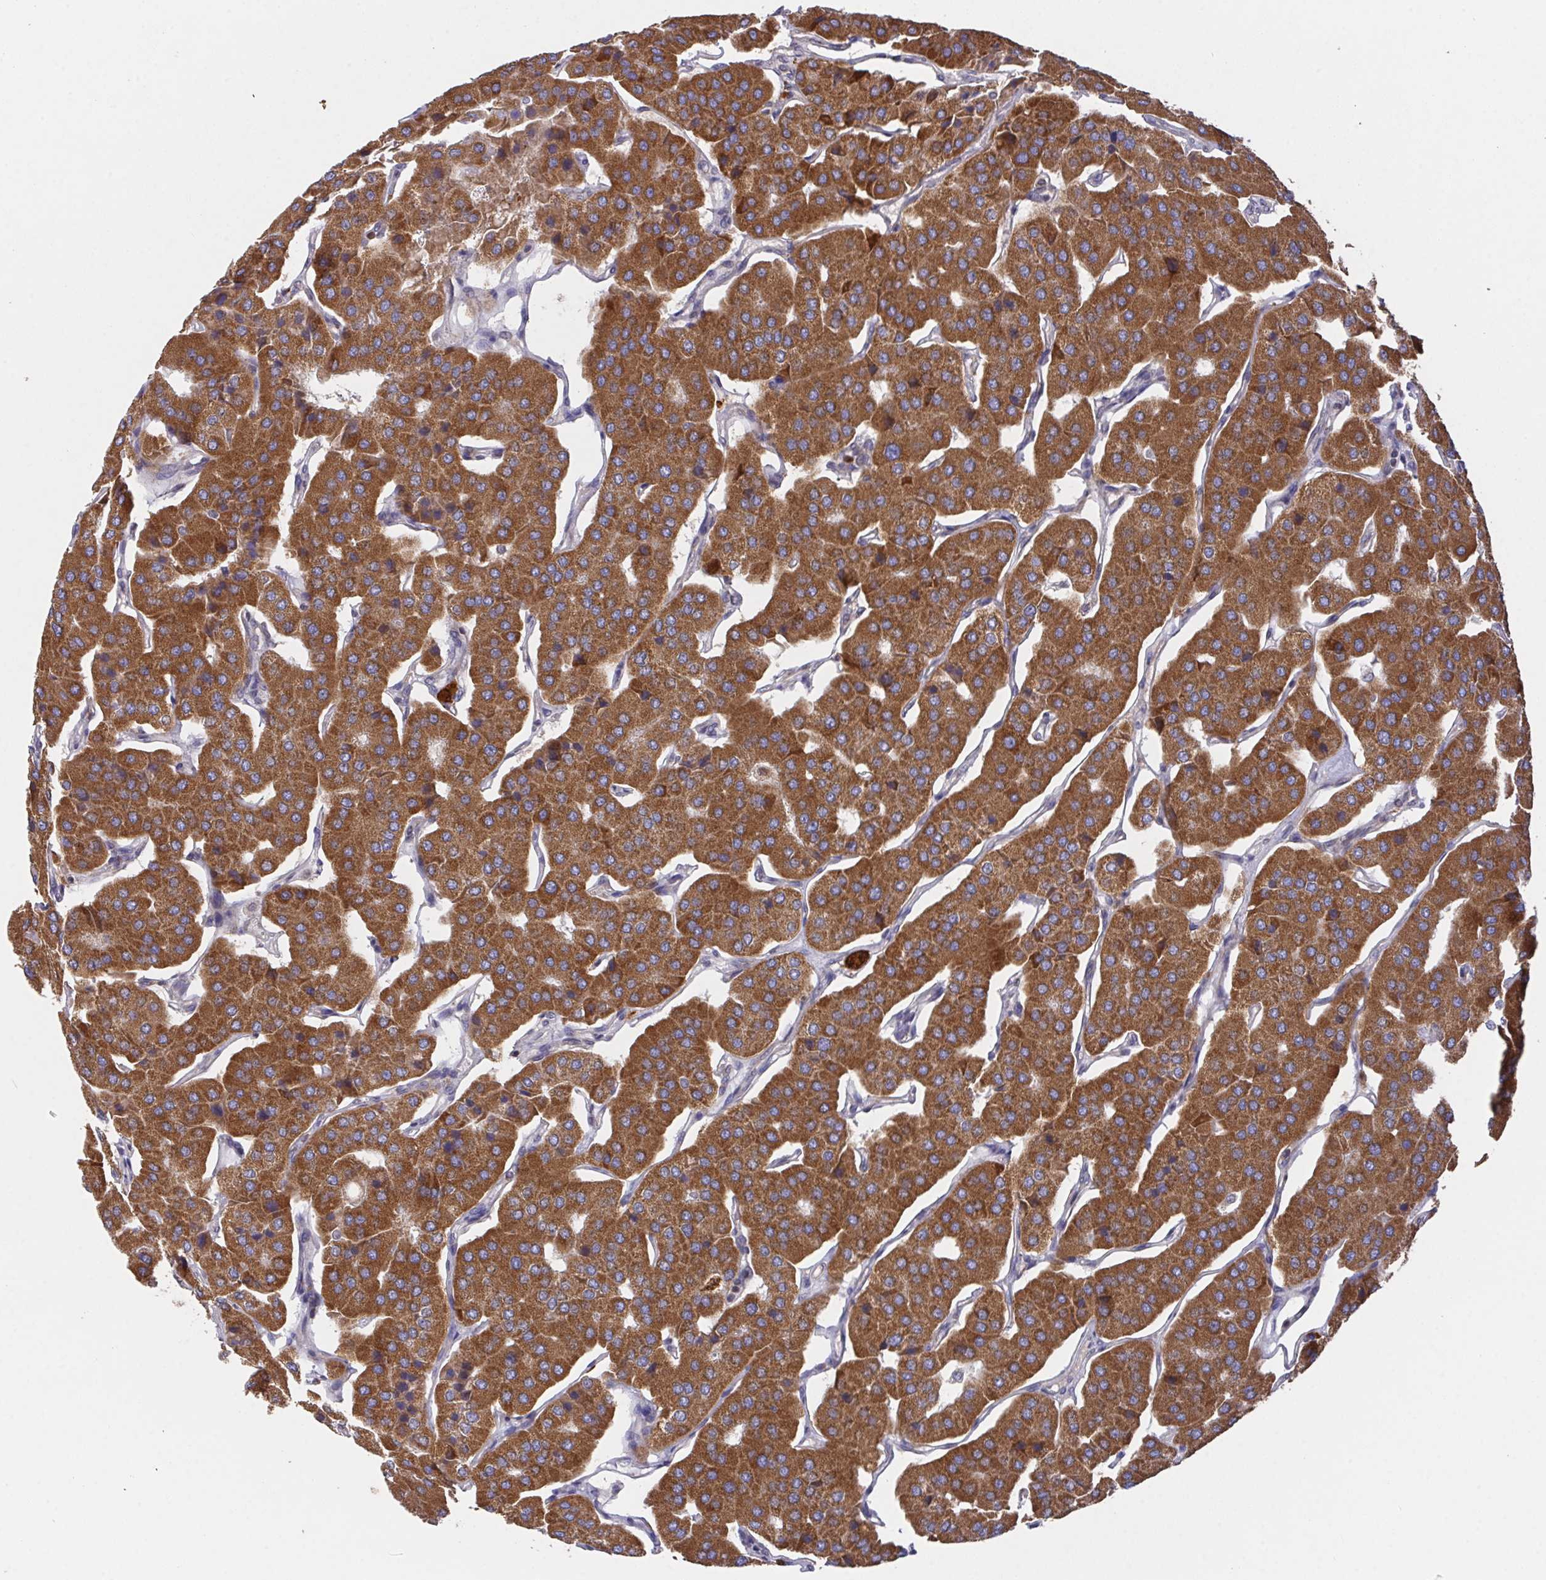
{"staining": {"intensity": "strong", "quantity": ">75%", "location": "cytoplasmic/membranous"}, "tissue": "parathyroid gland", "cell_type": "Glandular cells", "image_type": "normal", "snomed": [{"axis": "morphology", "description": "Normal tissue, NOS"}, {"axis": "morphology", "description": "Adenoma, NOS"}, {"axis": "topography", "description": "Parathyroid gland"}], "caption": "Protein expression analysis of normal human parathyroid gland reveals strong cytoplasmic/membranous expression in about >75% of glandular cells. (Stains: DAB in brown, nuclei in blue, Microscopy: brightfield microscopy at high magnification).", "gene": "FAM241A", "patient": {"sex": "female", "age": 86}}